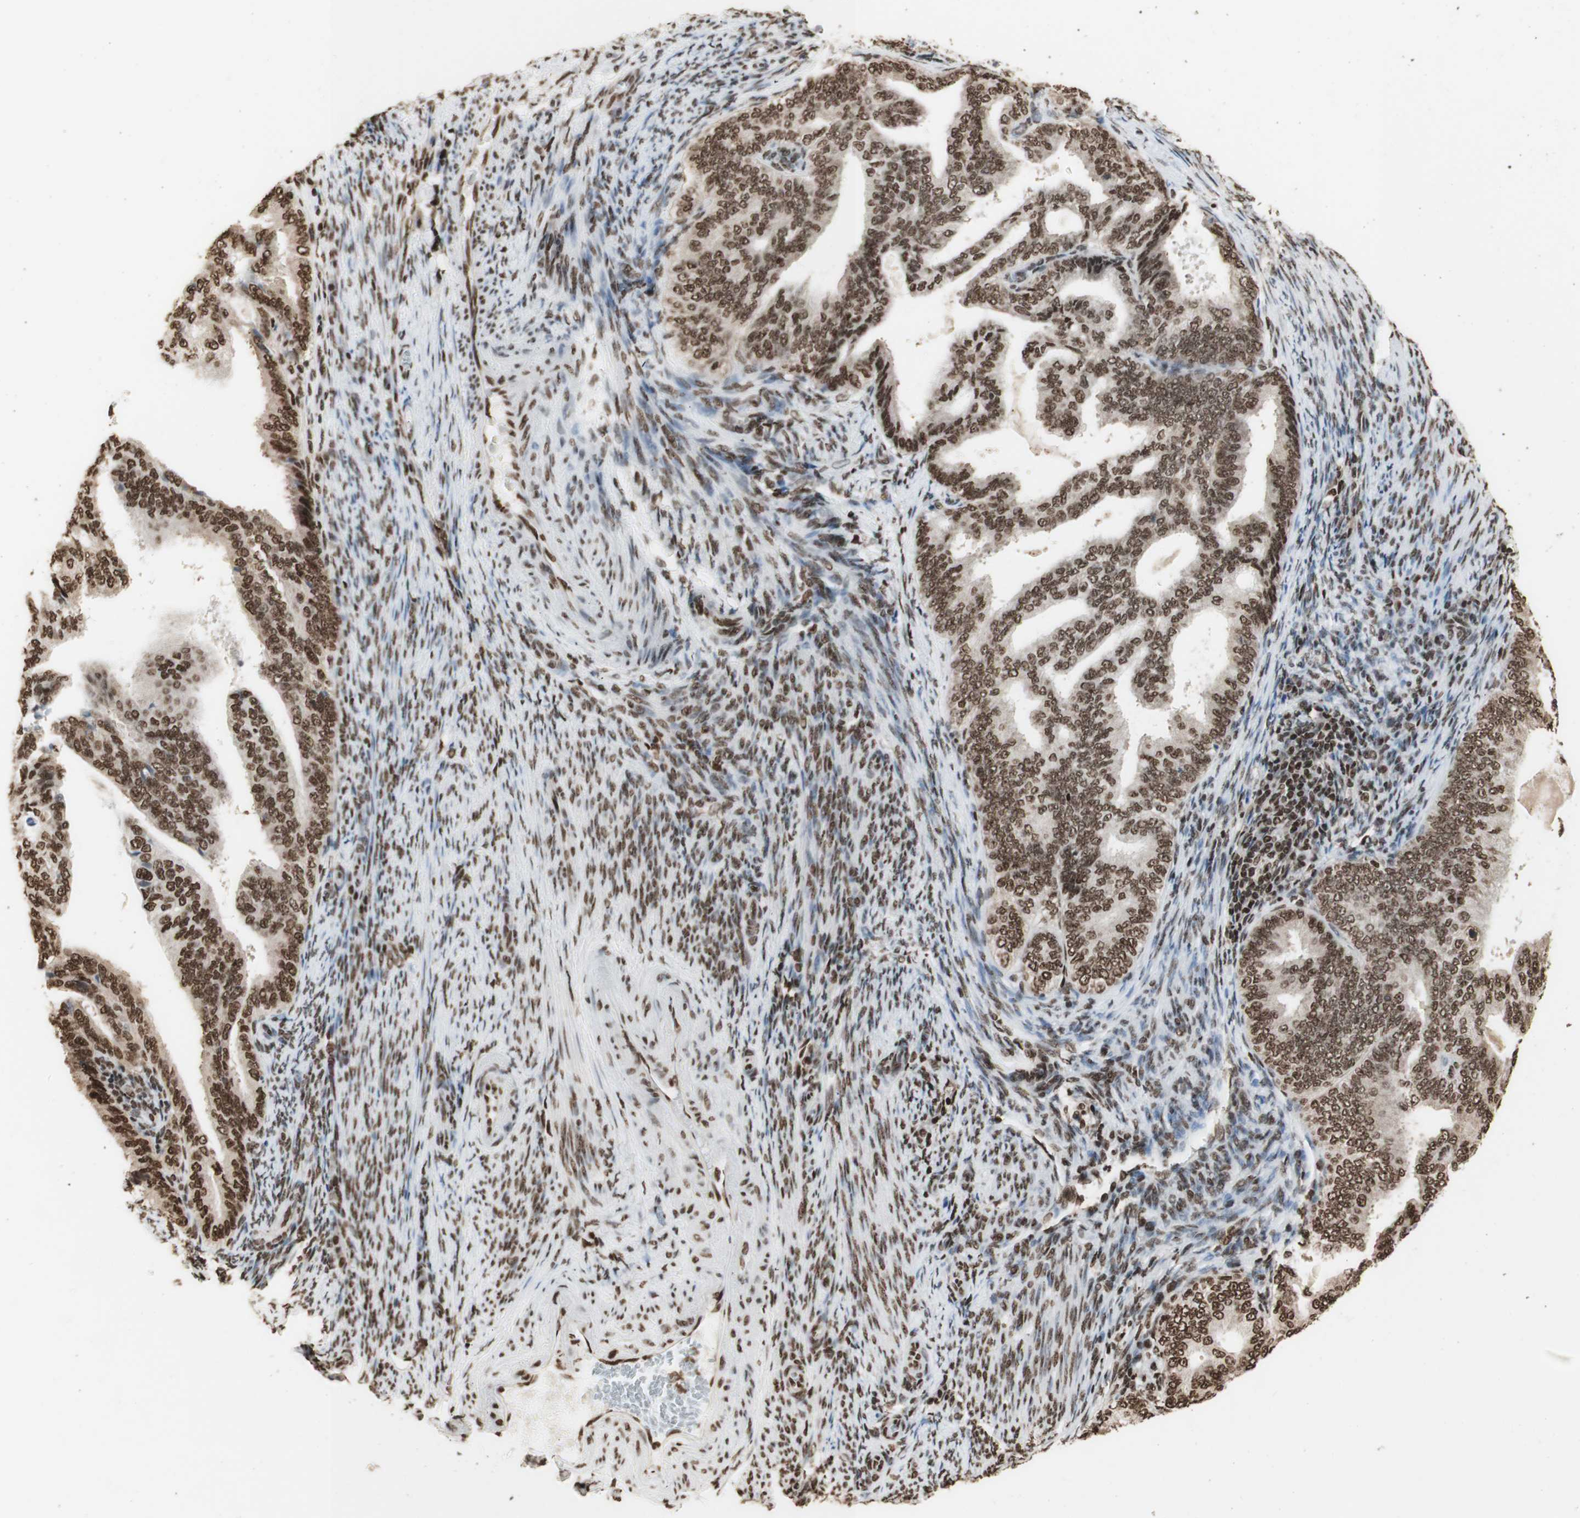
{"staining": {"intensity": "strong", "quantity": ">75%", "location": "cytoplasmic/membranous,nuclear"}, "tissue": "endometrial cancer", "cell_type": "Tumor cells", "image_type": "cancer", "snomed": [{"axis": "morphology", "description": "Adenocarcinoma, NOS"}, {"axis": "topography", "description": "Endometrium"}], "caption": "Adenocarcinoma (endometrial) was stained to show a protein in brown. There is high levels of strong cytoplasmic/membranous and nuclear staining in approximately >75% of tumor cells.", "gene": "HNRNPA2B1", "patient": {"sex": "female", "age": 58}}